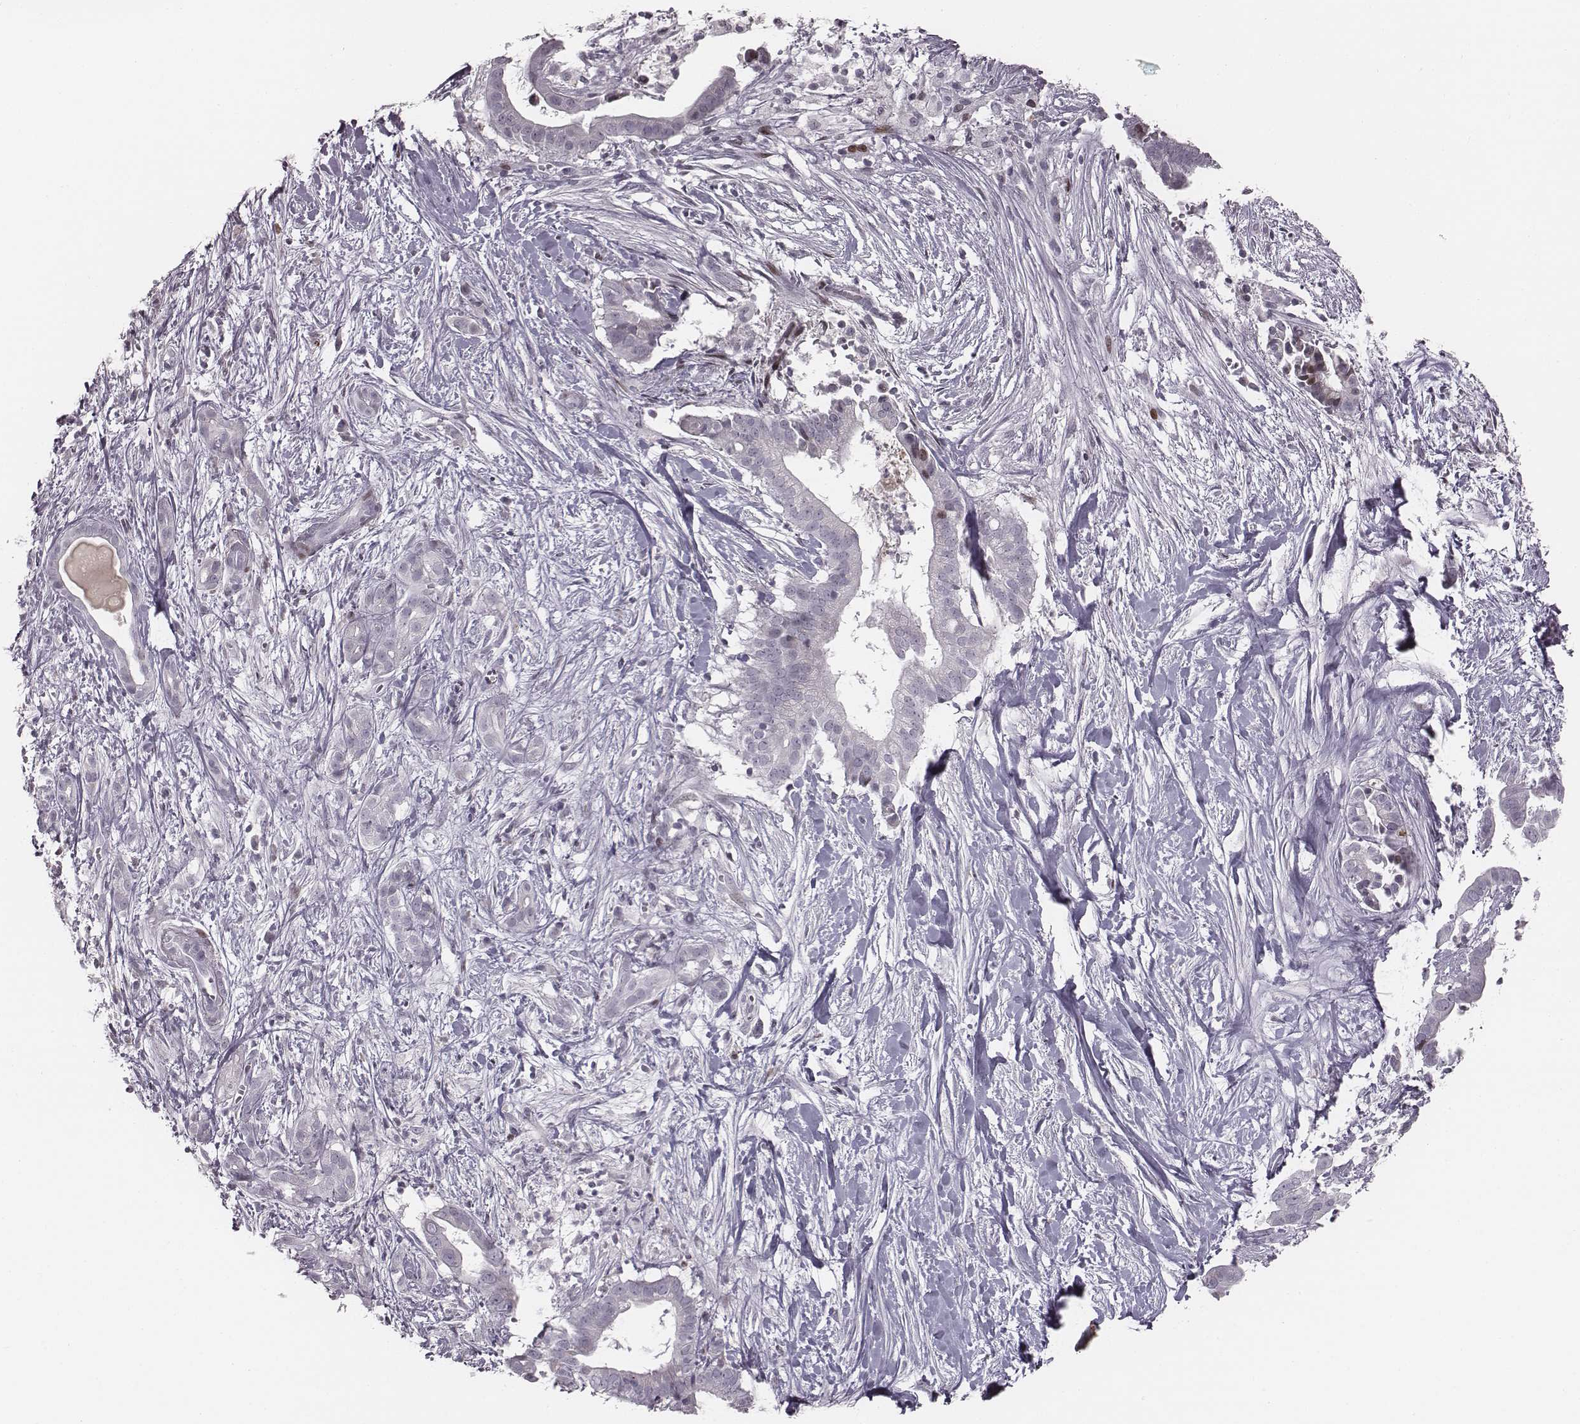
{"staining": {"intensity": "negative", "quantity": "none", "location": "none"}, "tissue": "pancreatic cancer", "cell_type": "Tumor cells", "image_type": "cancer", "snomed": [{"axis": "morphology", "description": "Adenocarcinoma, NOS"}, {"axis": "topography", "description": "Pancreas"}], "caption": "Pancreatic cancer (adenocarcinoma) was stained to show a protein in brown. There is no significant positivity in tumor cells.", "gene": "NDC1", "patient": {"sex": "male", "age": 61}}